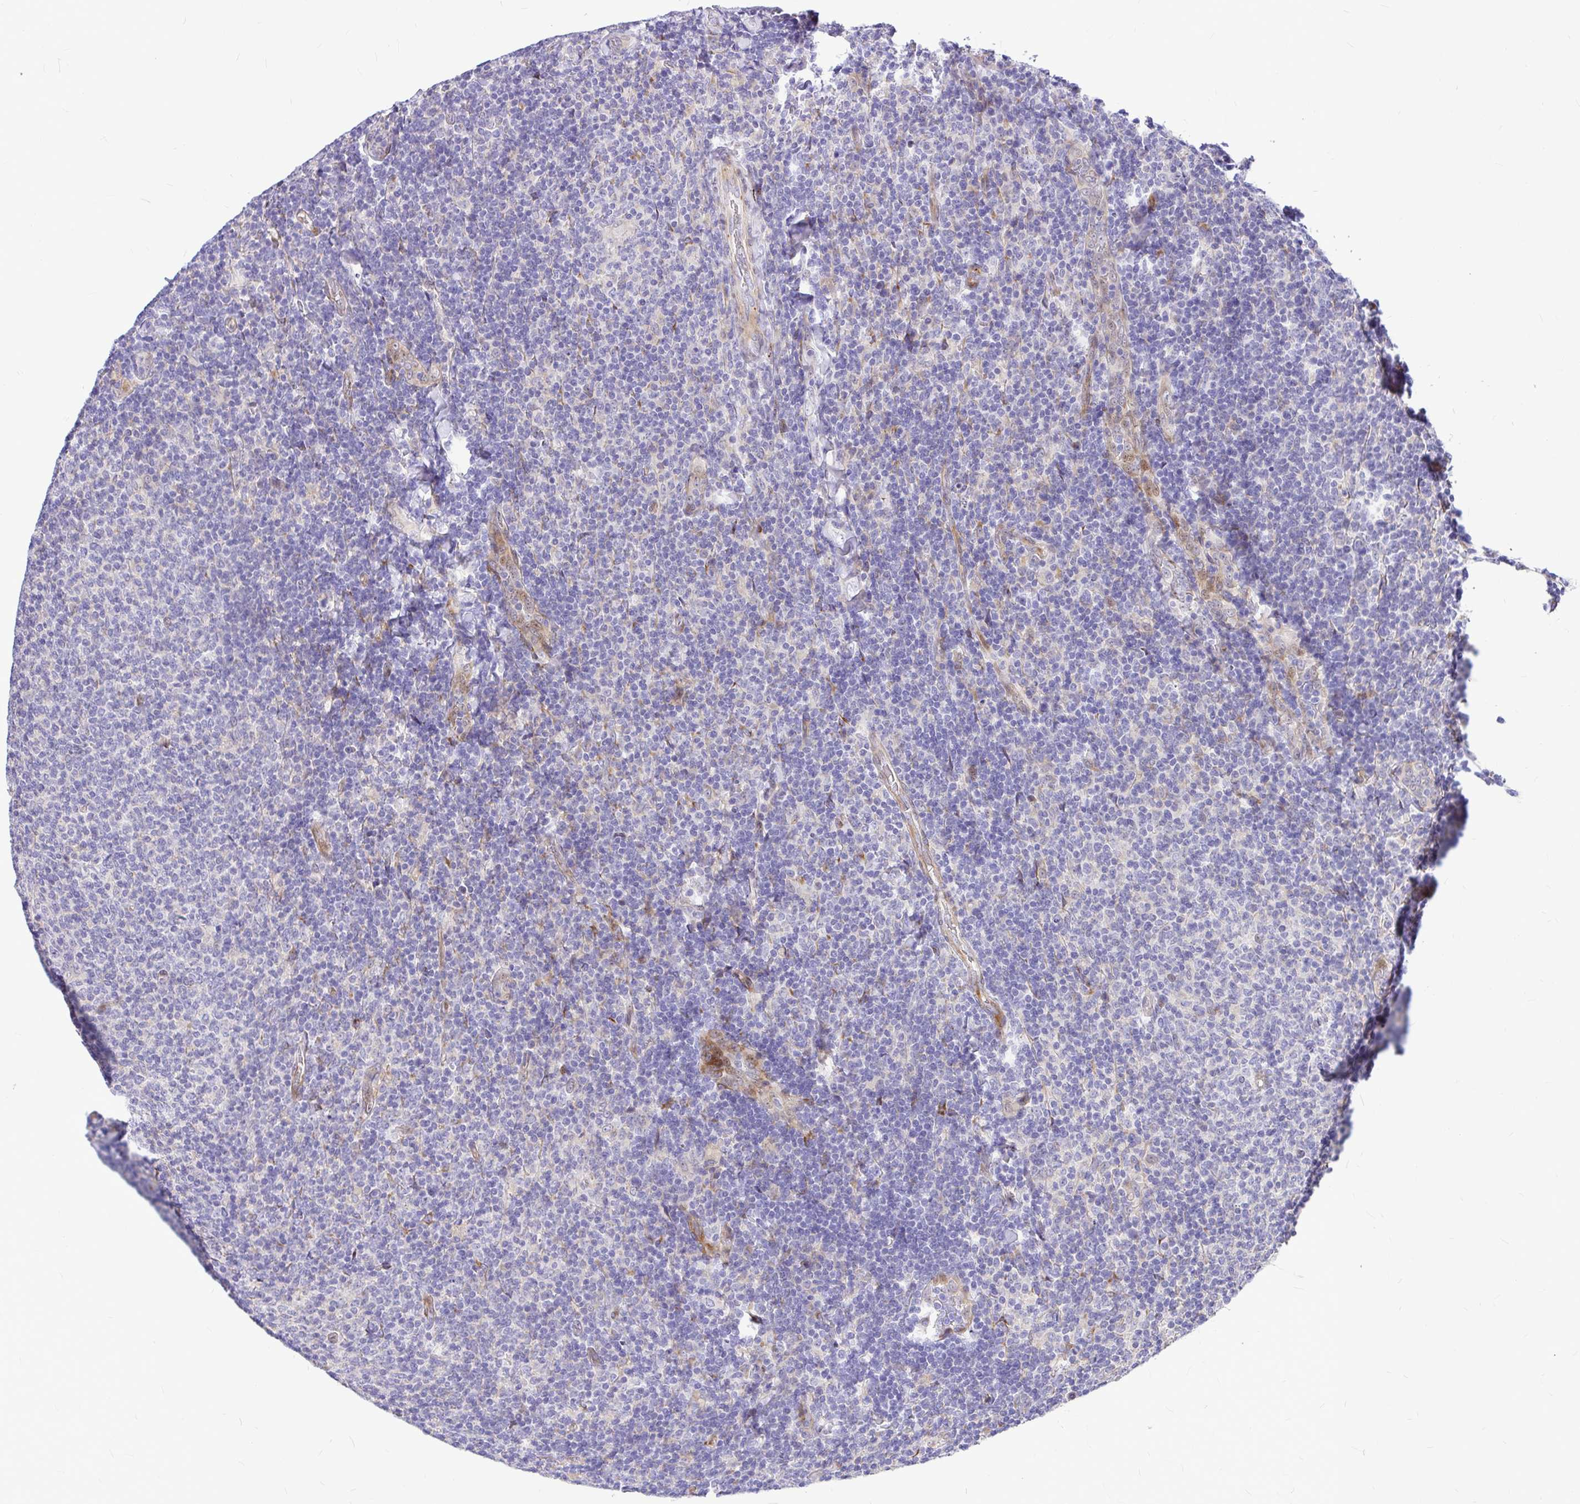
{"staining": {"intensity": "negative", "quantity": "none", "location": "none"}, "tissue": "lymphoma", "cell_type": "Tumor cells", "image_type": "cancer", "snomed": [{"axis": "morphology", "description": "Malignant lymphoma, non-Hodgkin's type, Low grade"}, {"axis": "topography", "description": "Lymph node"}], "caption": "Immunohistochemistry (IHC) of human malignant lymphoma, non-Hodgkin's type (low-grade) demonstrates no expression in tumor cells.", "gene": "GABBR2", "patient": {"sex": "male", "age": 52}}